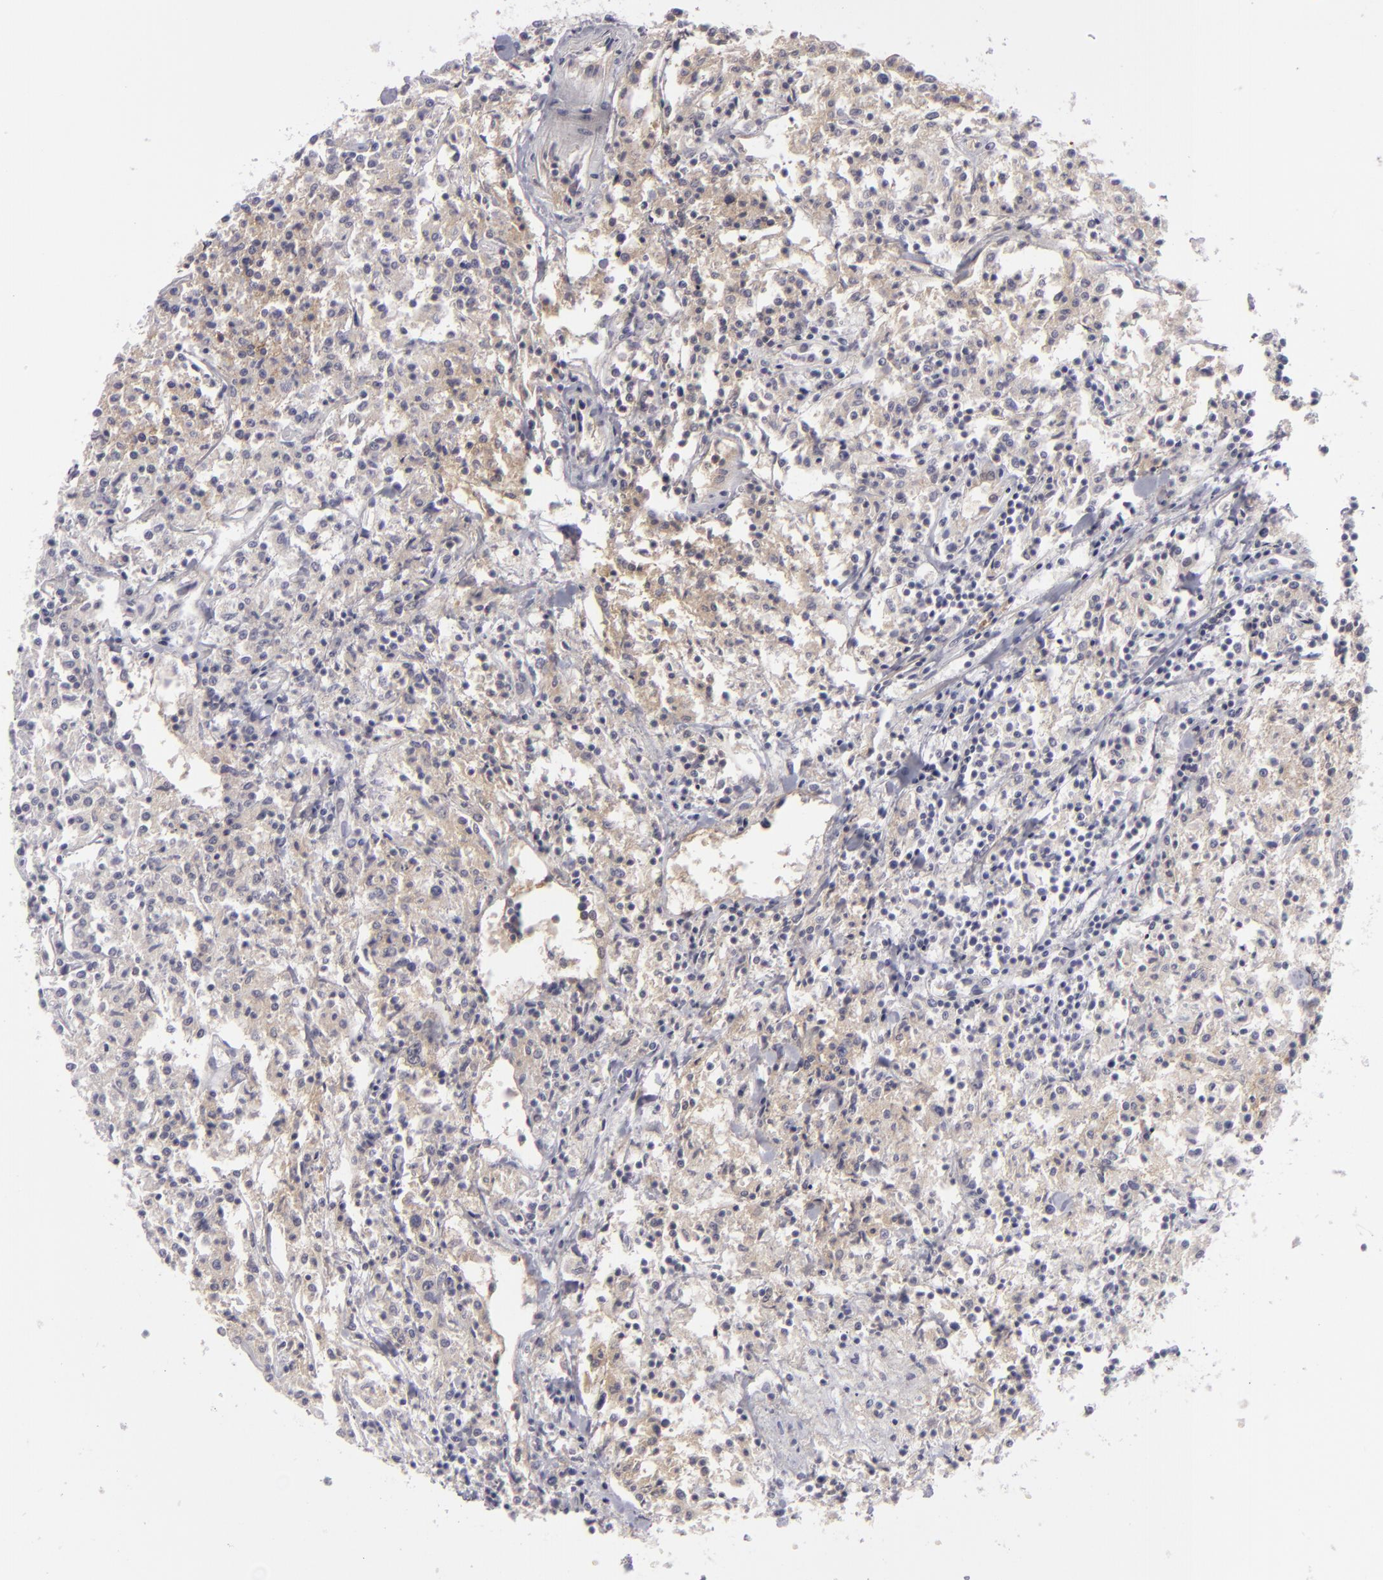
{"staining": {"intensity": "negative", "quantity": "none", "location": "none"}, "tissue": "lymphoma", "cell_type": "Tumor cells", "image_type": "cancer", "snomed": [{"axis": "morphology", "description": "Malignant lymphoma, non-Hodgkin's type, Low grade"}, {"axis": "topography", "description": "Small intestine"}], "caption": "Protein analysis of lymphoma displays no significant staining in tumor cells.", "gene": "ALCAM", "patient": {"sex": "female", "age": 59}}